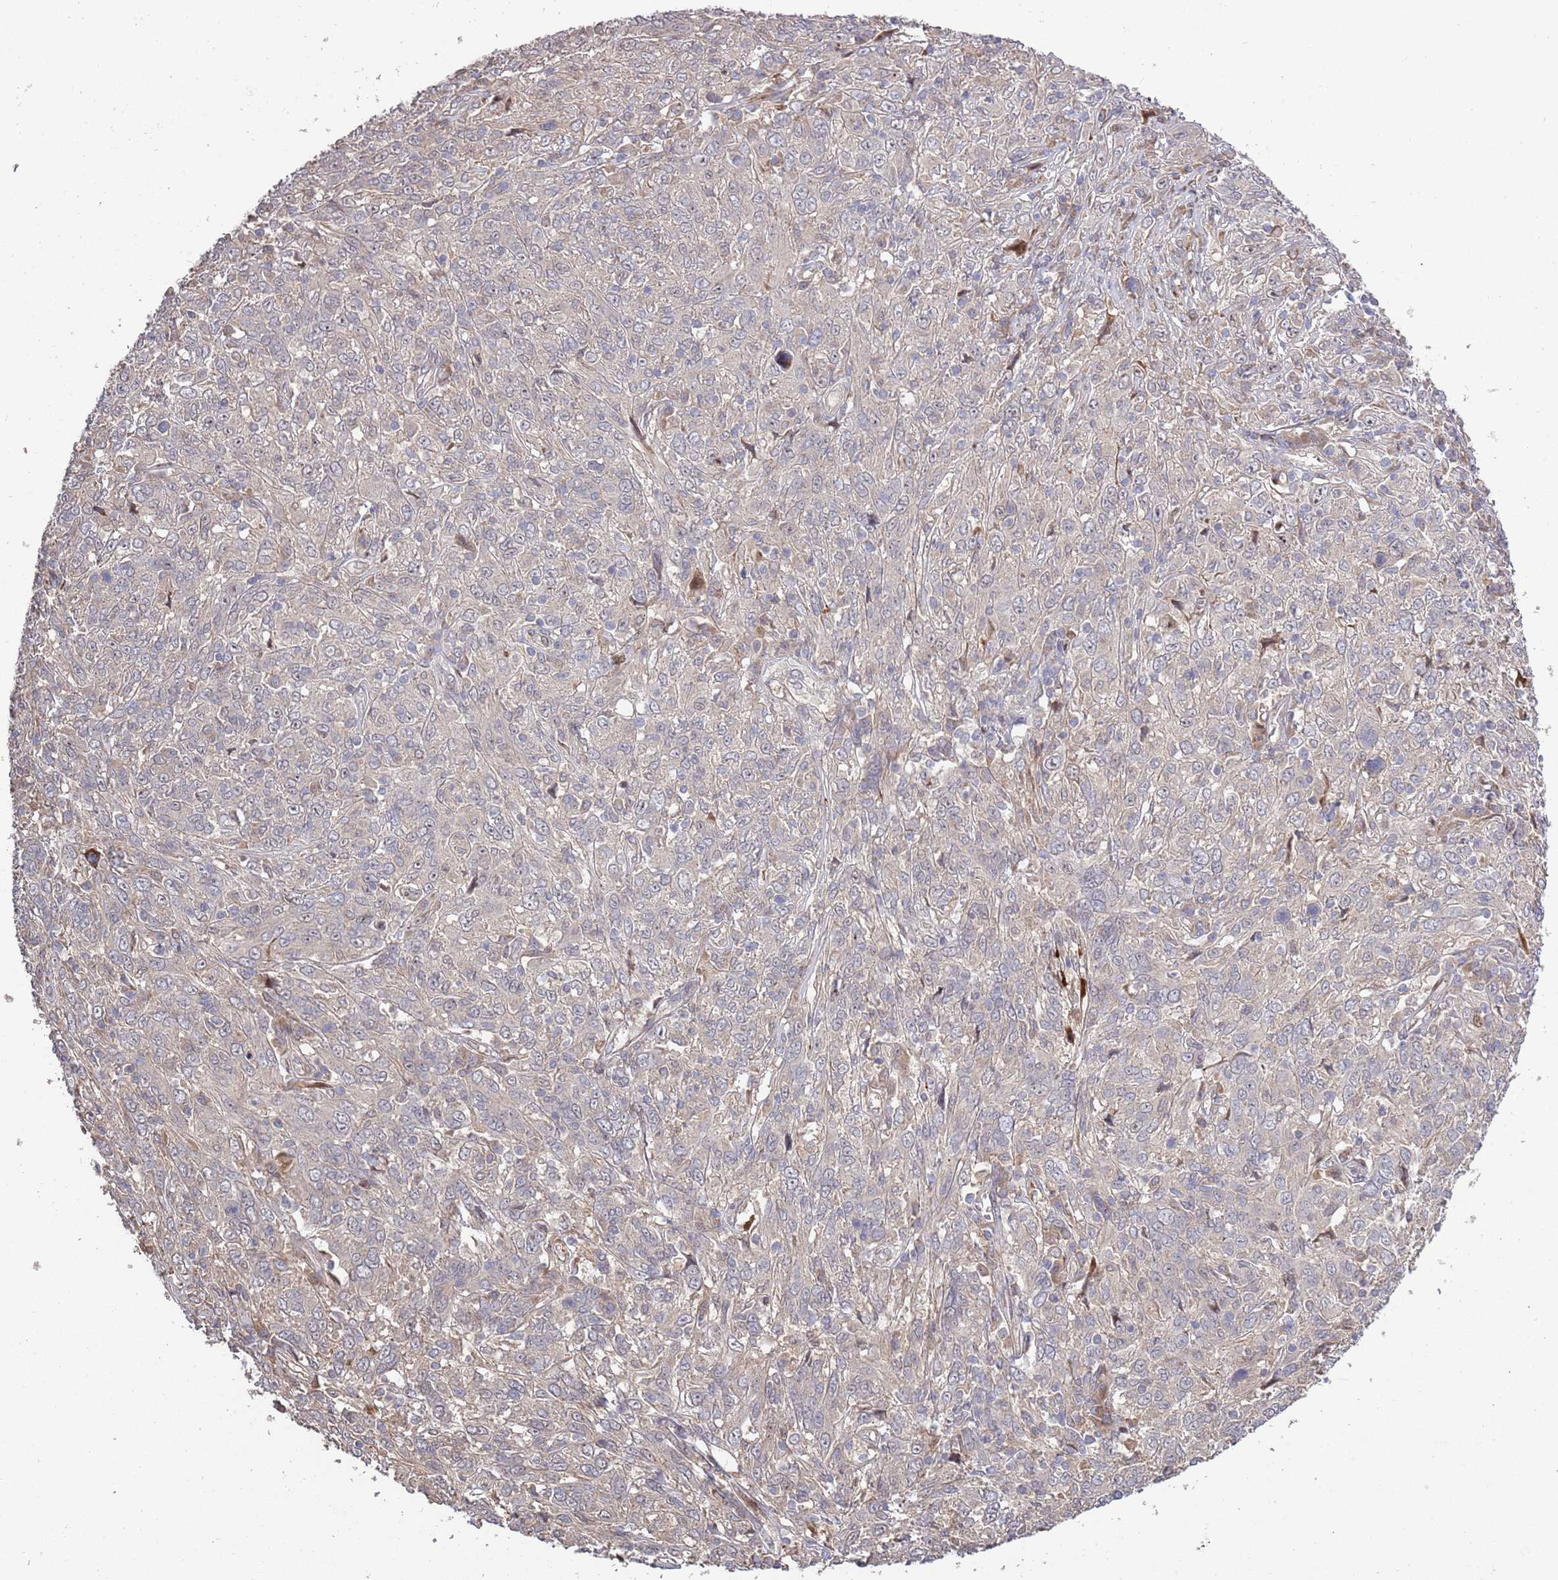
{"staining": {"intensity": "weak", "quantity": "<25%", "location": "cytoplasmic/membranous"}, "tissue": "cervical cancer", "cell_type": "Tumor cells", "image_type": "cancer", "snomed": [{"axis": "morphology", "description": "Squamous cell carcinoma, NOS"}, {"axis": "topography", "description": "Cervix"}], "caption": "Tumor cells show no significant positivity in squamous cell carcinoma (cervical).", "gene": "SYNDIG1L", "patient": {"sex": "female", "age": 46}}